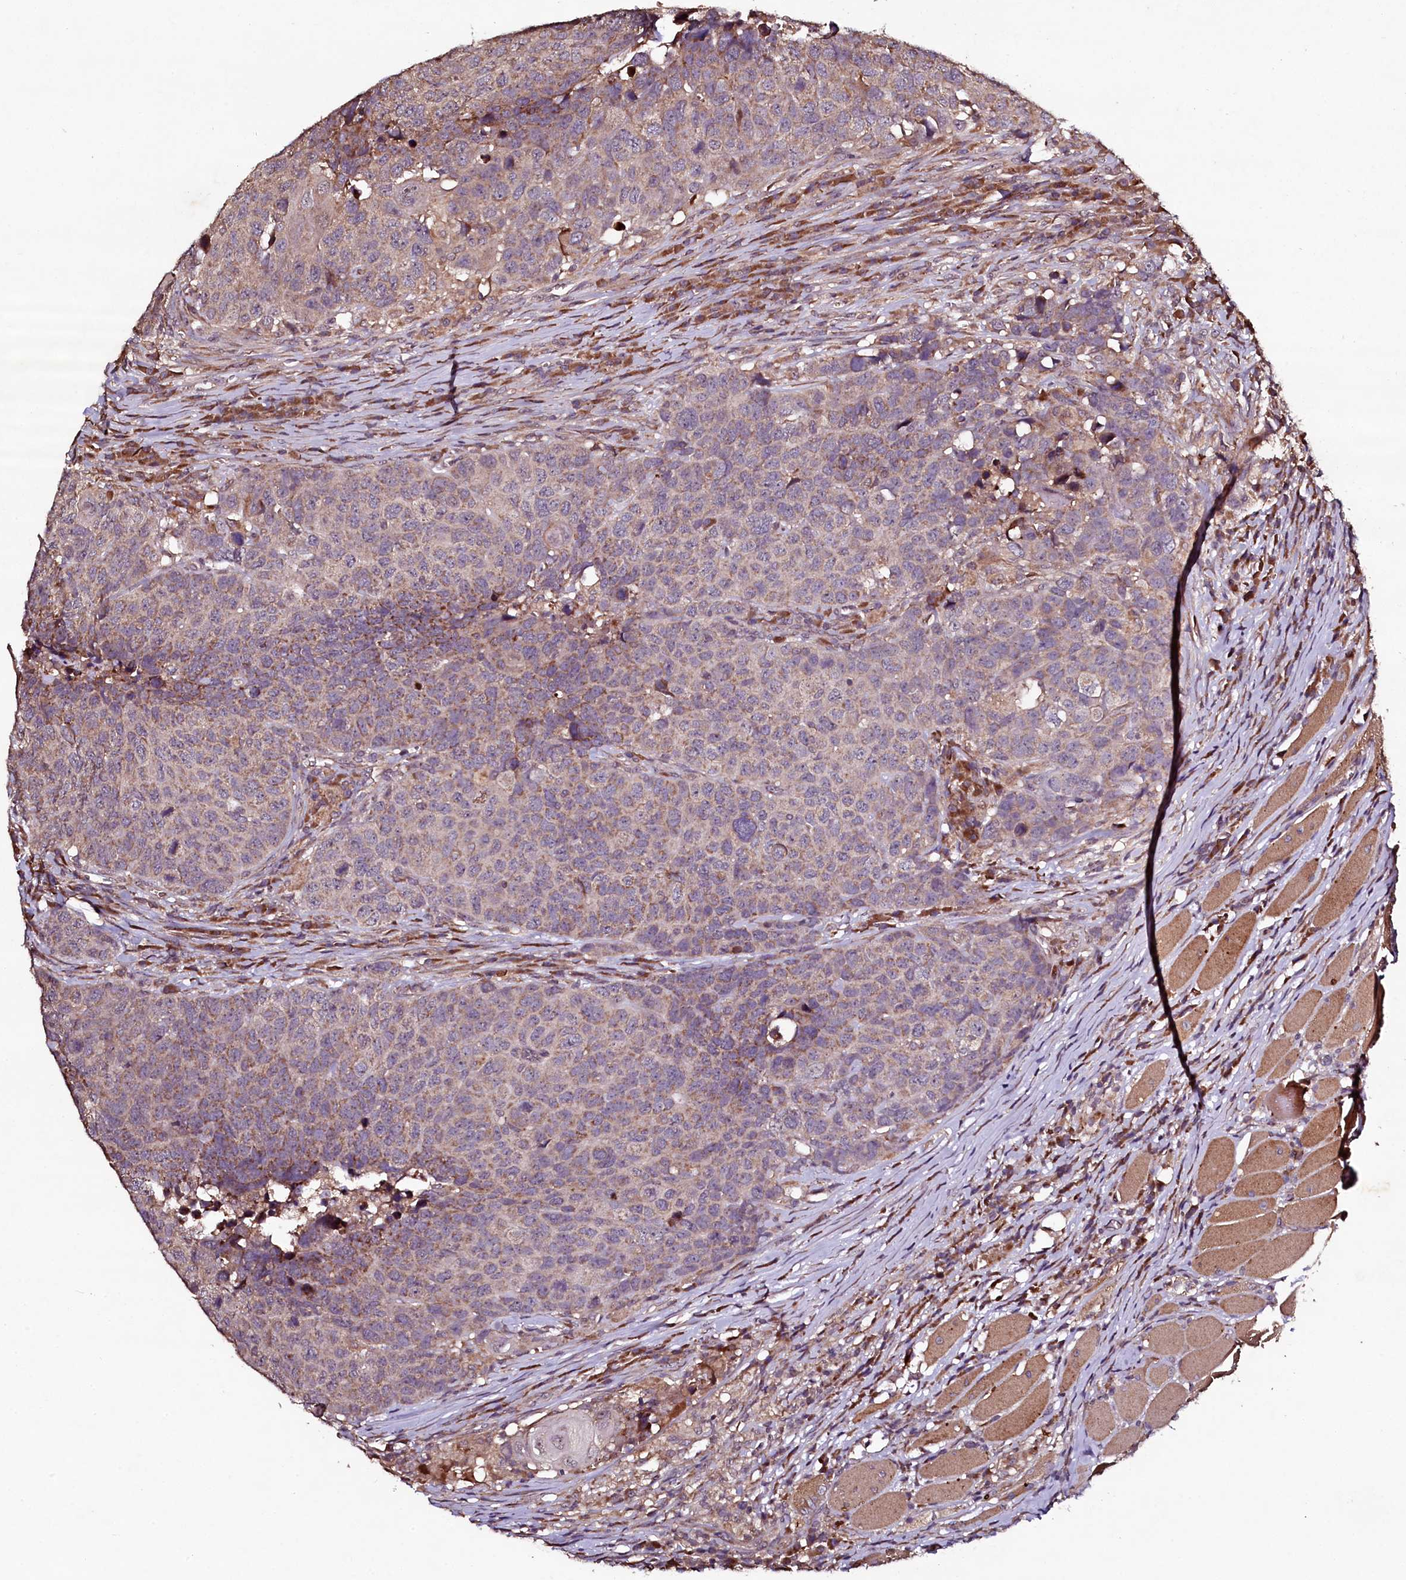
{"staining": {"intensity": "weak", "quantity": ">75%", "location": "cytoplasmic/membranous"}, "tissue": "head and neck cancer", "cell_type": "Tumor cells", "image_type": "cancer", "snomed": [{"axis": "morphology", "description": "Squamous cell carcinoma, NOS"}, {"axis": "topography", "description": "Head-Neck"}], "caption": "Brown immunohistochemical staining in human squamous cell carcinoma (head and neck) shows weak cytoplasmic/membranous expression in approximately >75% of tumor cells.", "gene": "SEC24C", "patient": {"sex": "male", "age": 66}}